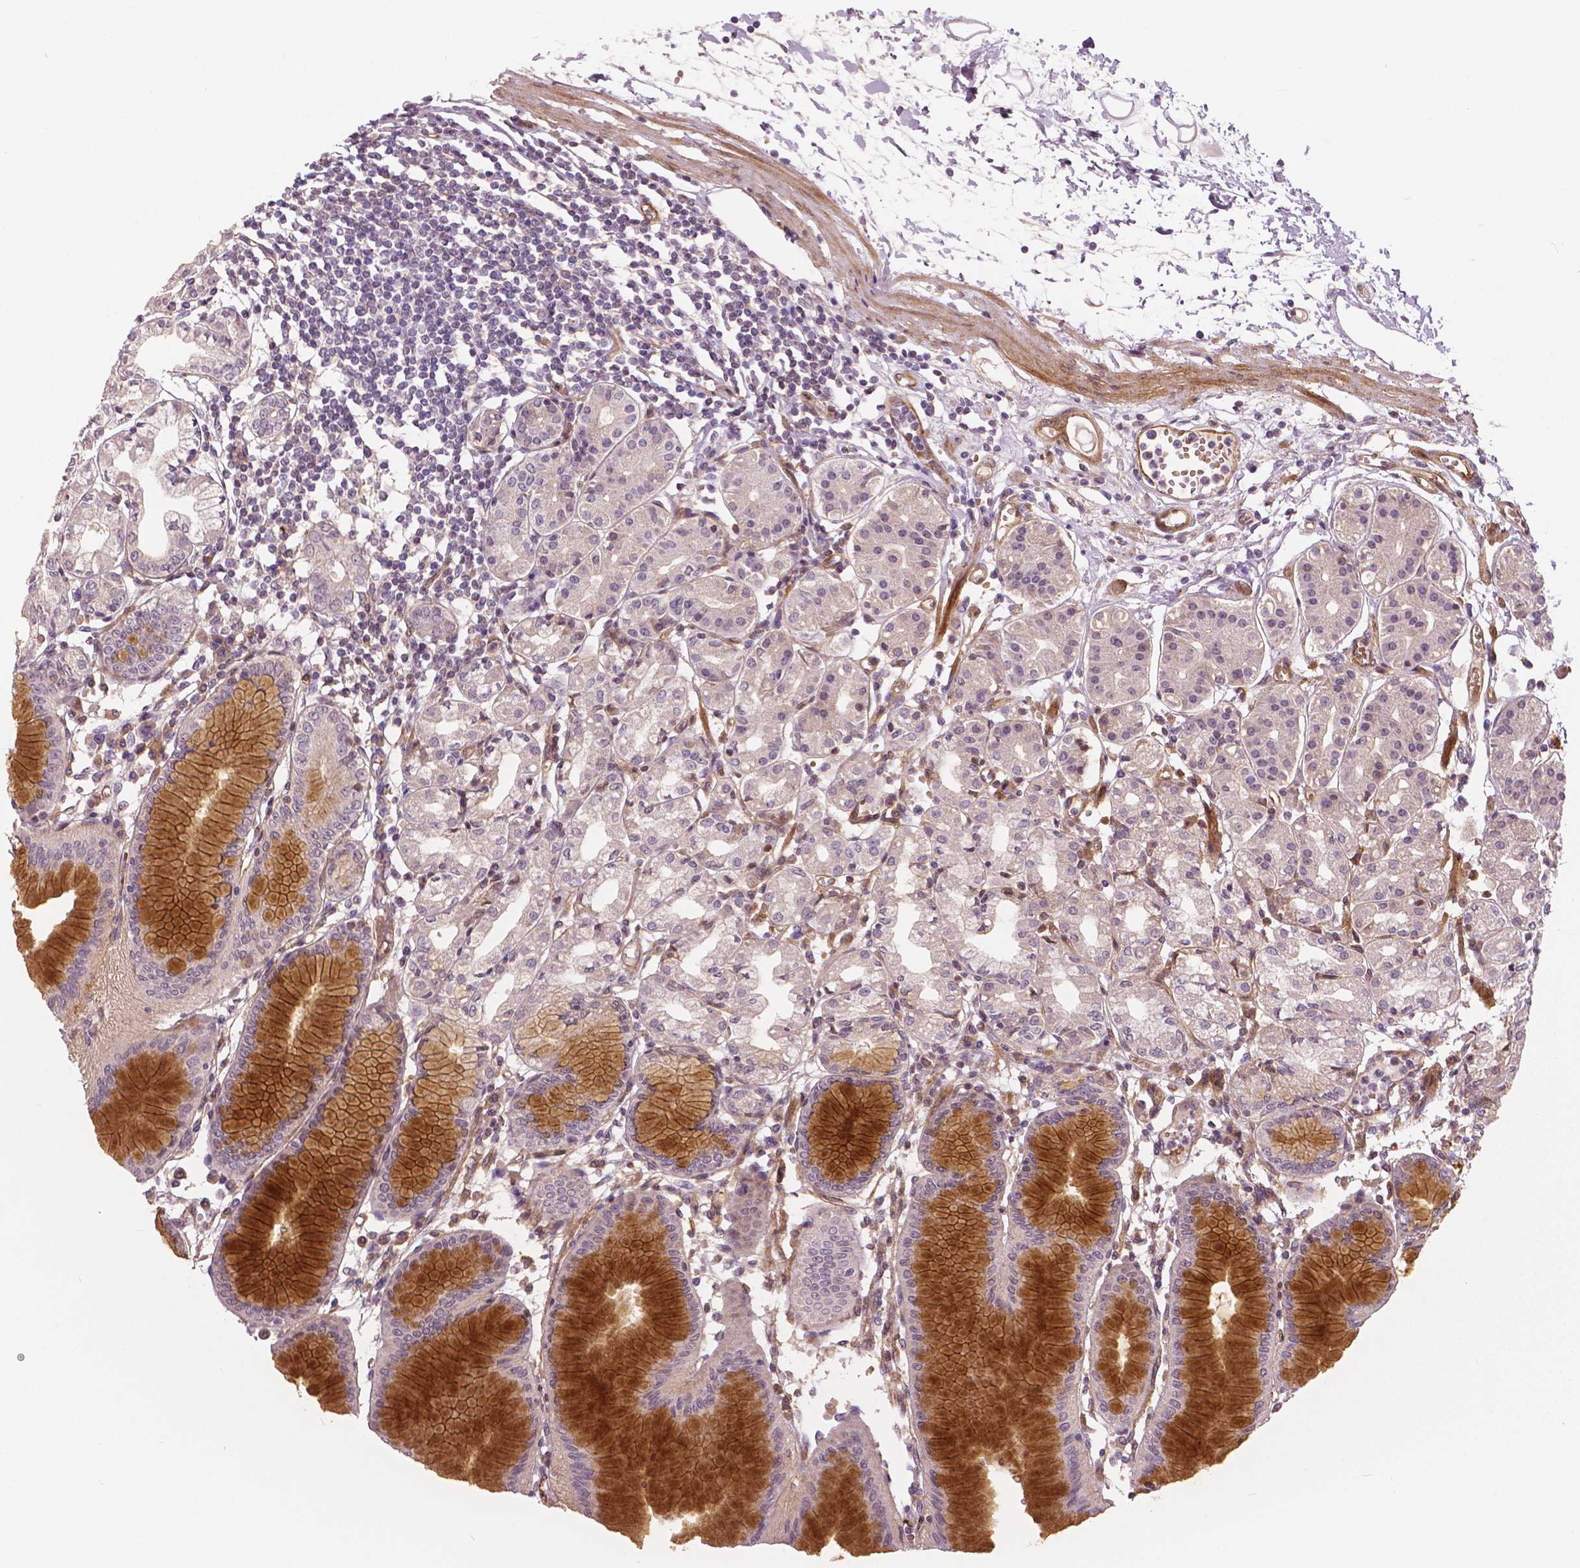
{"staining": {"intensity": "strong", "quantity": "25%-75%", "location": "cytoplasmic/membranous"}, "tissue": "stomach", "cell_type": "Glandular cells", "image_type": "normal", "snomed": [{"axis": "morphology", "description": "Normal tissue, NOS"}, {"axis": "topography", "description": "Skeletal muscle"}, {"axis": "topography", "description": "Stomach"}], "caption": "Immunohistochemistry micrograph of benign stomach: human stomach stained using immunohistochemistry (IHC) demonstrates high levels of strong protein expression localized specifically in the cytoplasmic/membranous of glandular cells, appearing as a cytoplasmic/membranous brown color.", "gene": "FLT1", "patient": {"sex": "female", "age": 57}}